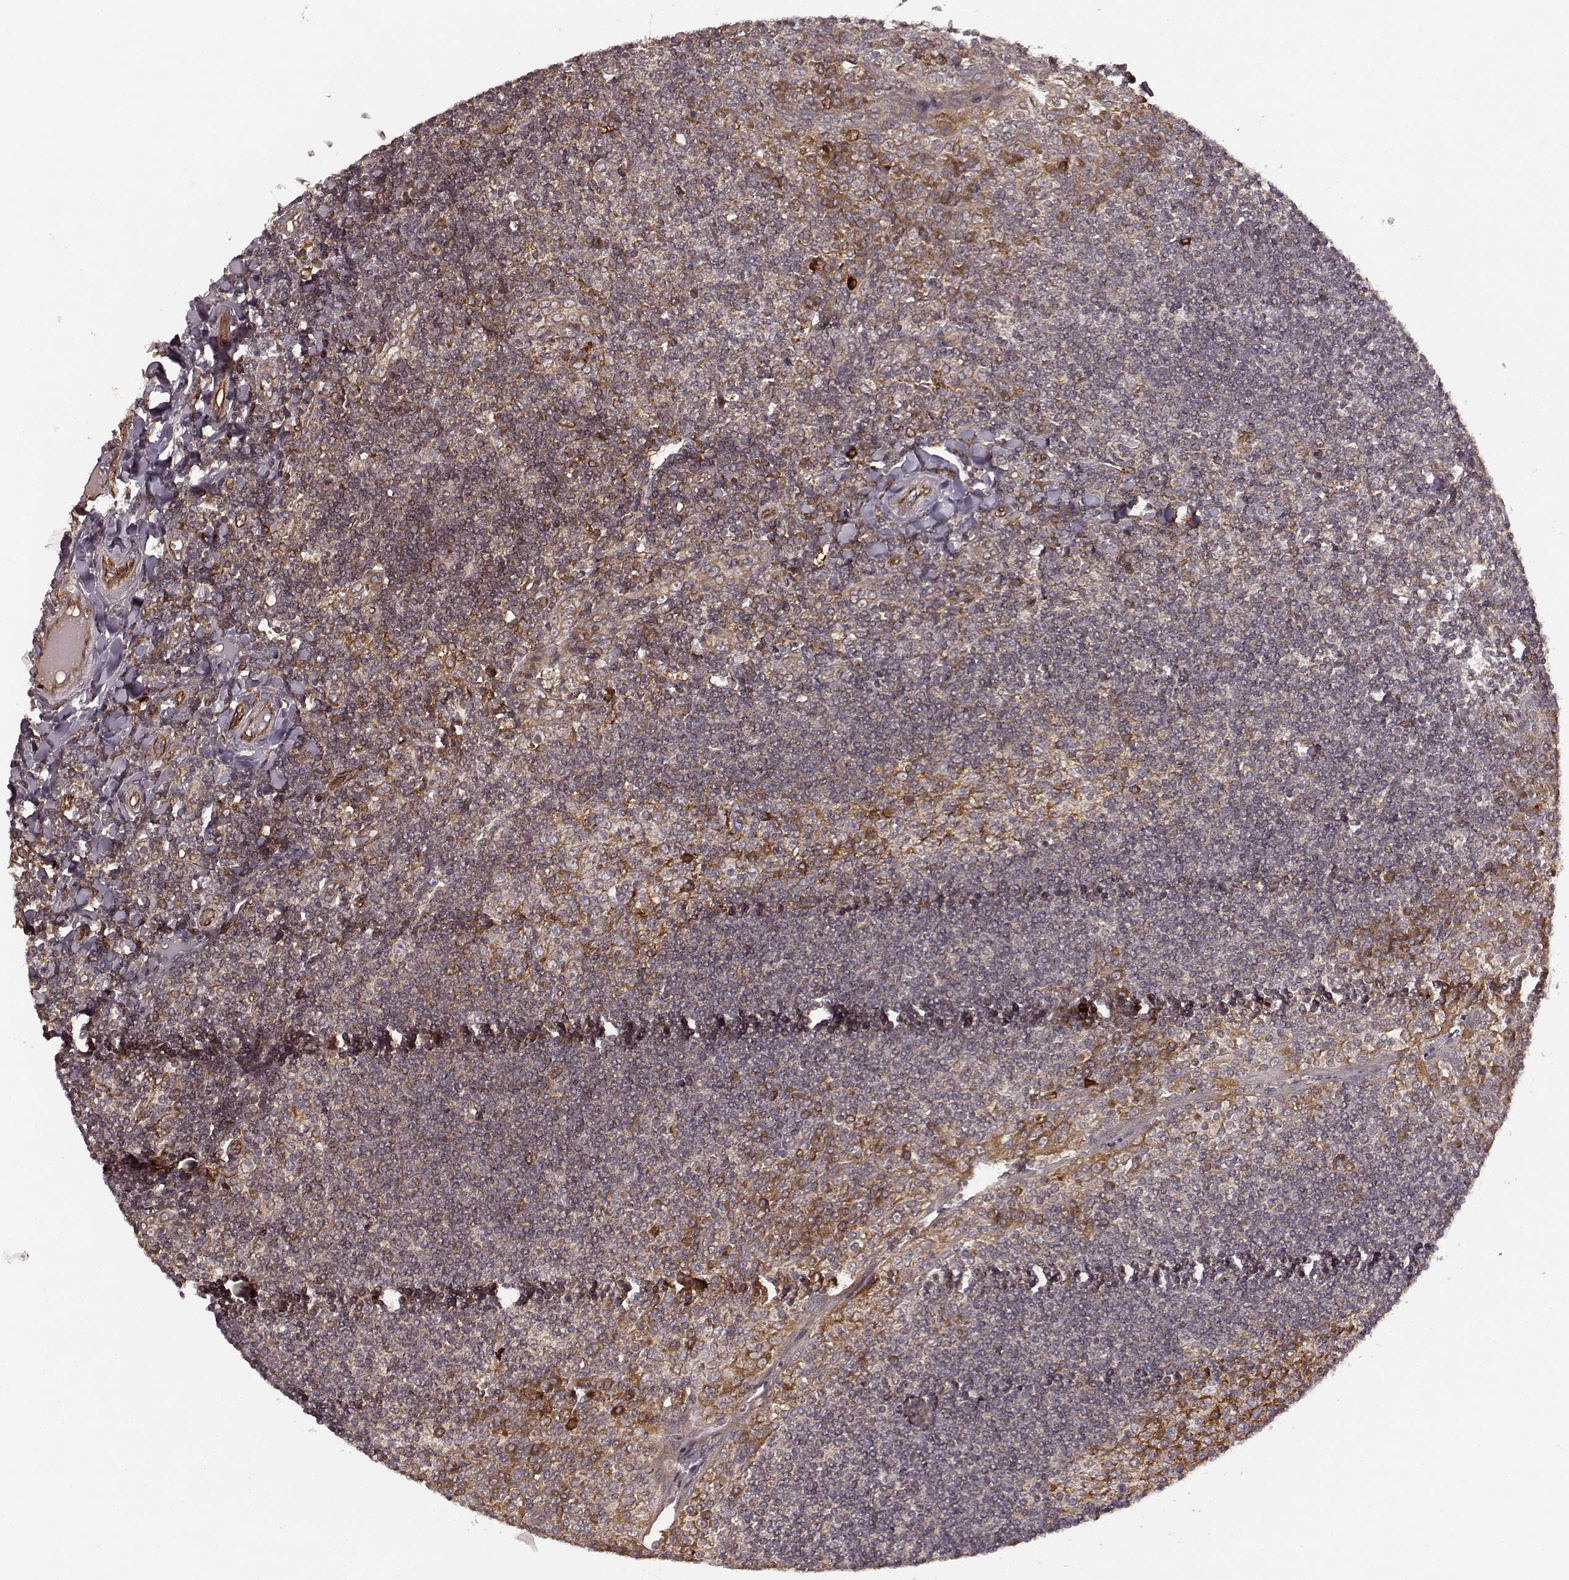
{"staining": {"intensity": "strong", "quantity": ">75%", "location": "cytoplasmic/membranous"}, "tissue": "tonsil", "cell_type": "Germinal center cells", "image_type": "normal", "snomed": [{"axis": "morphology", "description": "Normal tissue, NOS"}, {"axis": "topography", "description": "Tonsil"}], "caption": "Tonsil stained with DAB immunohistochemistry exhibits high levels of strong cytoplasmic/membranous positivity in about >75% of germinal center cells.", "gene": "AGPAT1", "patient": {"sex": "female", "age": 12}}